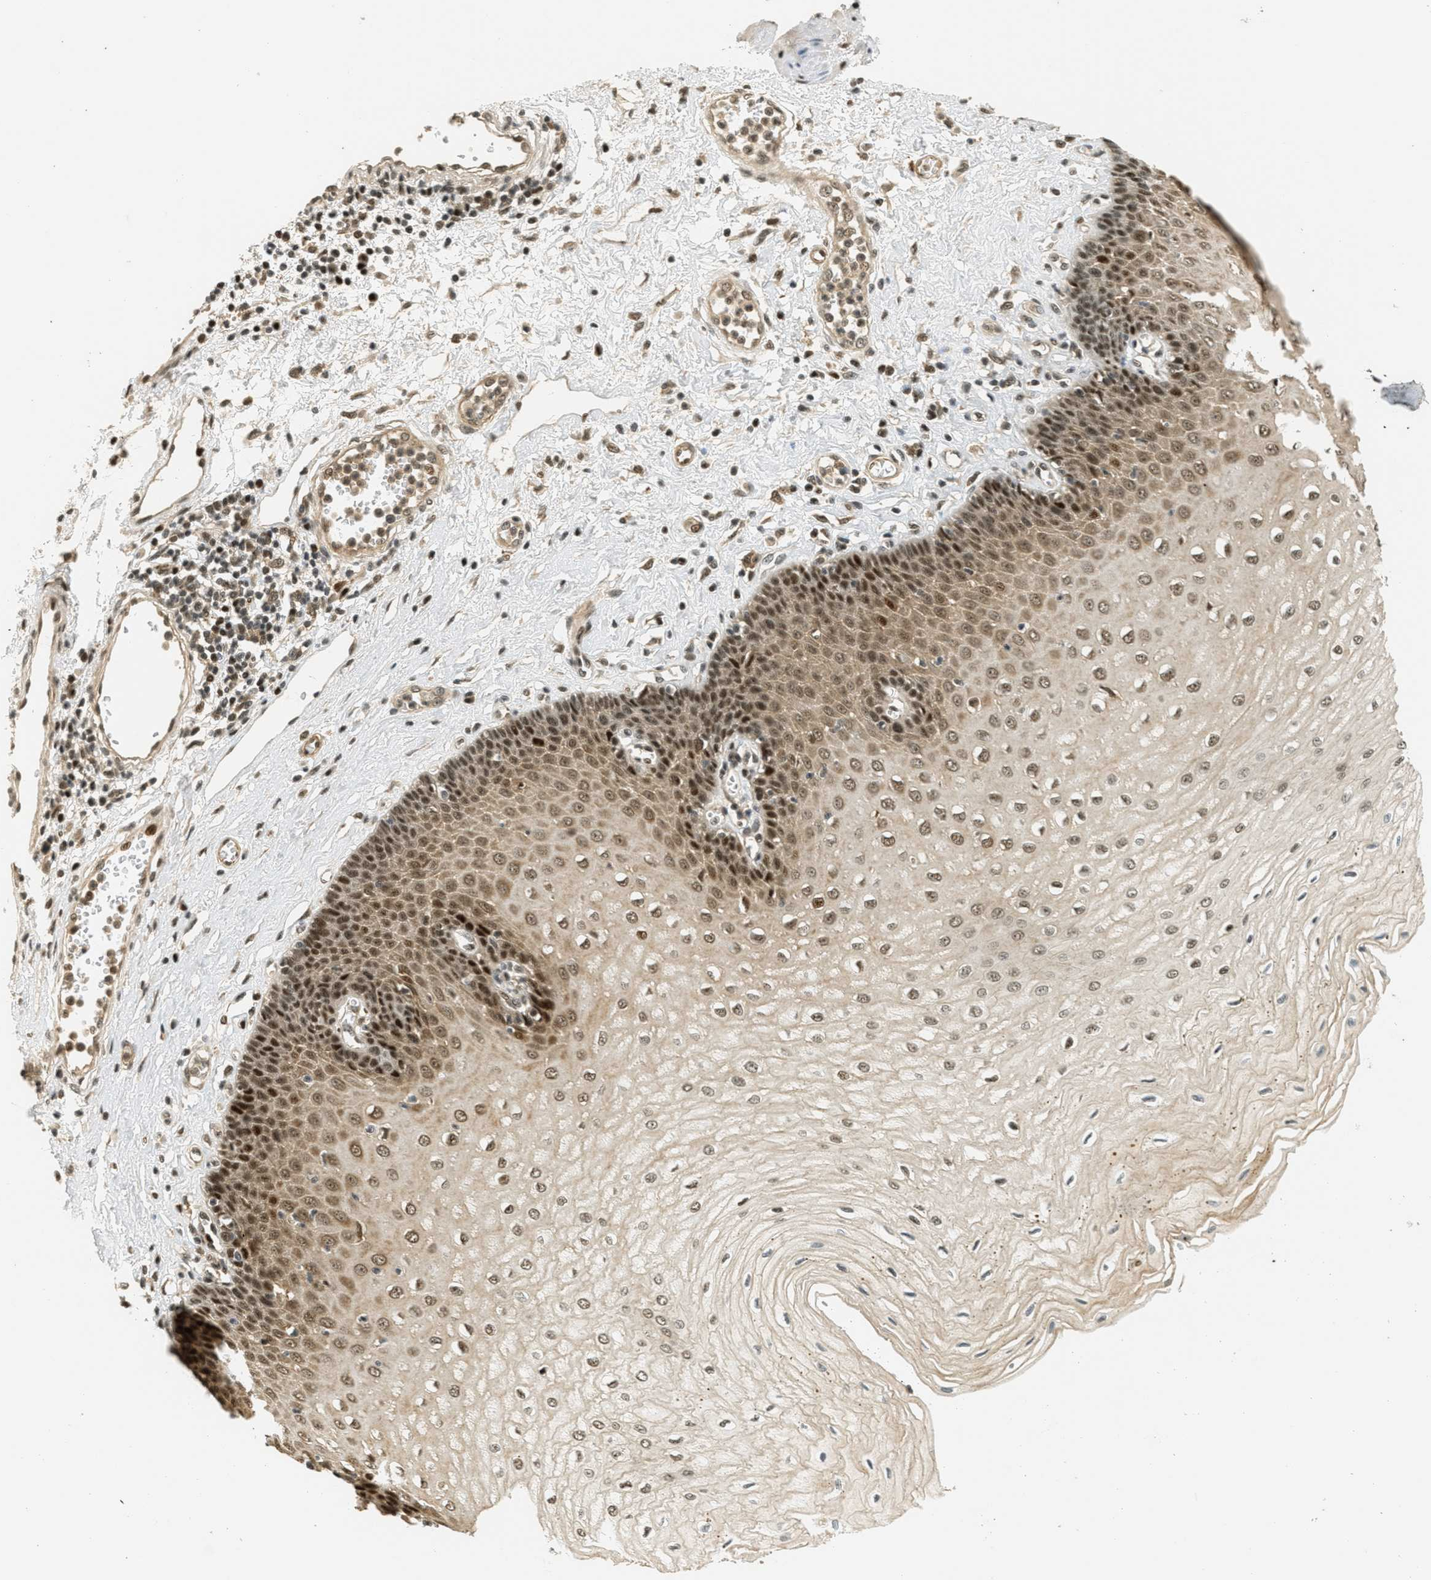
{"staining": {"intensity": "moderate", "quantity": ">75%", "location": "cytoplasmic/membranous,nuclear"}, "tissue": "esophagus", "cell_type": "Squamous epithelial cells", "image_type": "normal", "snomed": [{"axis": "morphology", "description": "Normal tissue, NOS"}, {"axis": "morphology", "description": "Squamous cell carcinoma, NOS"}, {"axis": "topography", "description": "Esophagus"}], "caption": "High-power microscopy captured an IHC micrograph of normal esophagus, revealing moderate cytoplasmic/membranous,nuclear expression in approximately >75% of squamous epithelial cells. (DAB (3,3'-diaminobenzidine) IHC, brown staining for protein, blue staining for nuclei).", "gene": "FOXM1", "patient": {"sex": "male", "age": 65}}